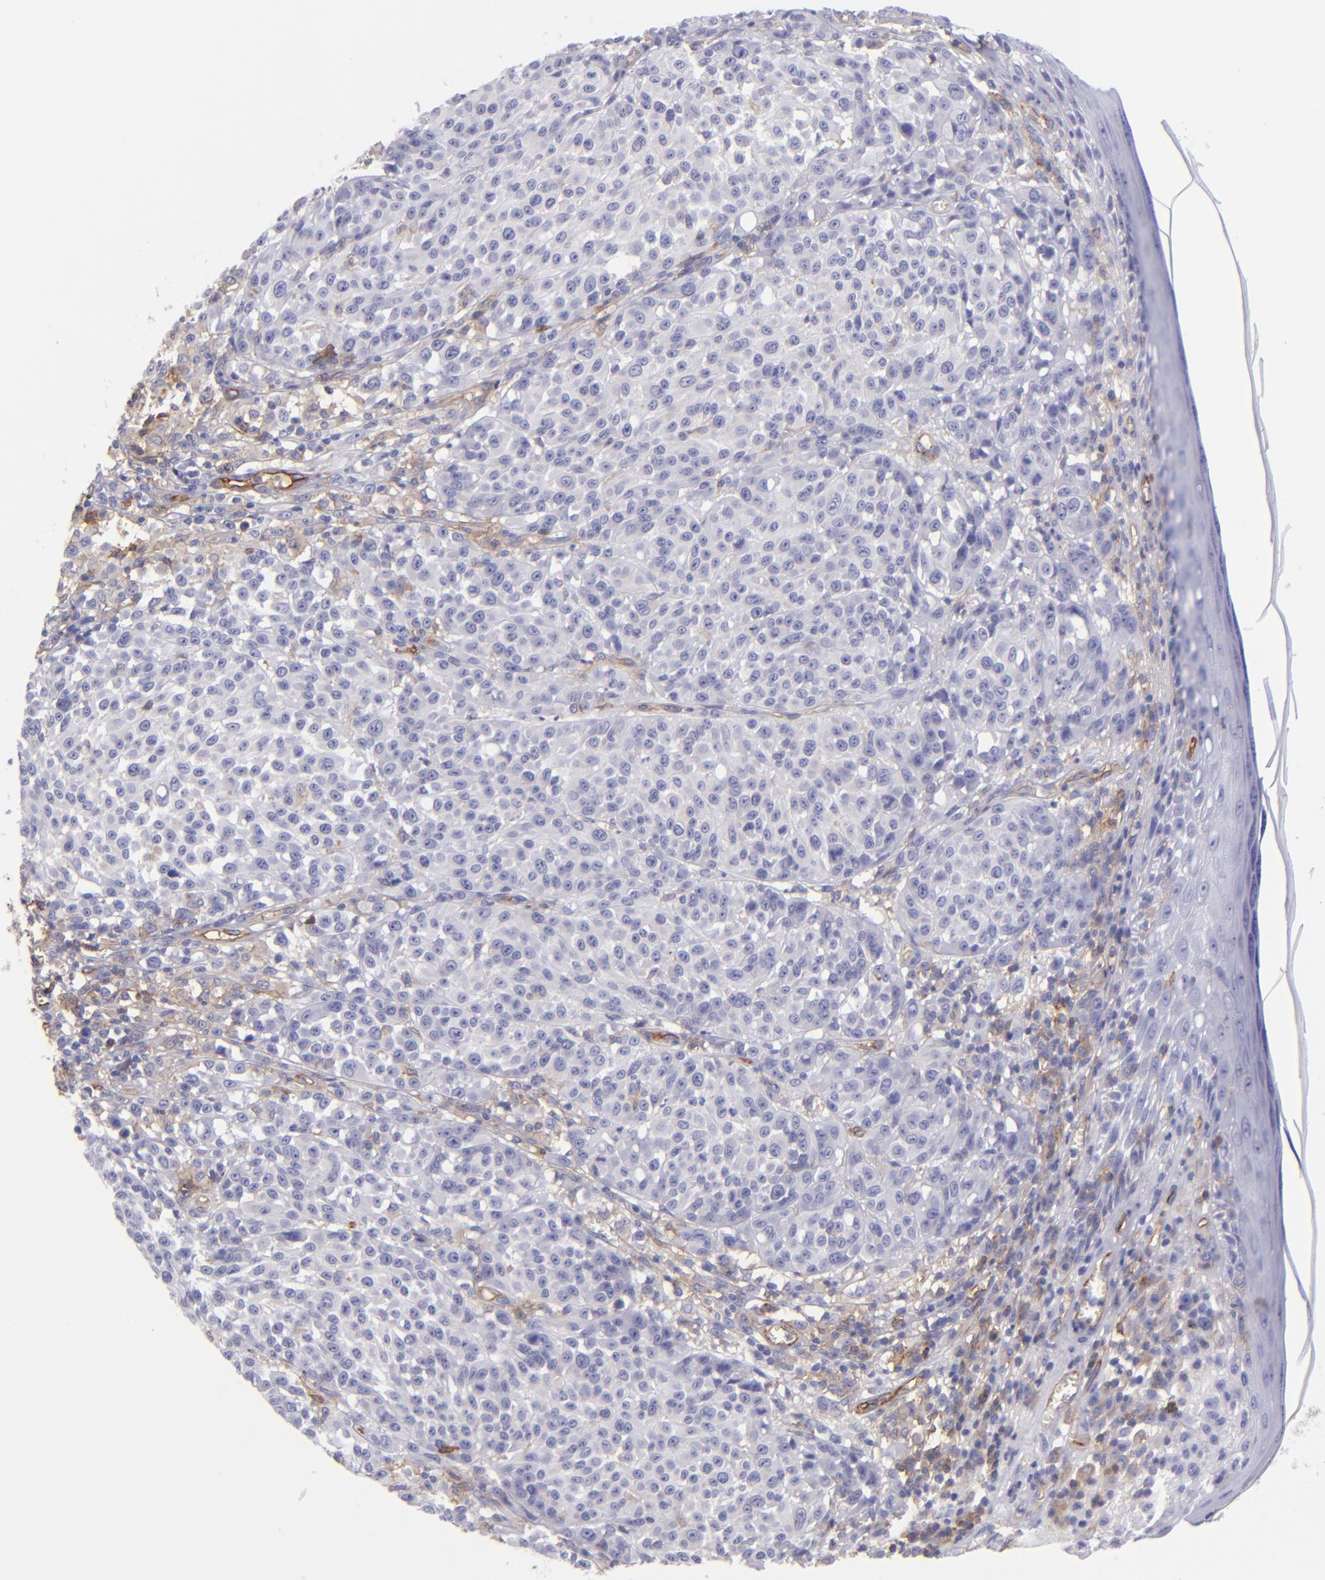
{"staining": {"intensity": "negative", "quantity": "none", "location": "none"}, "tissue": "melanoma", "cell_type": "Tumor cells", "image_type": "cancer", "snomed": [{"axis": "morphology", "description": "Malignant melanoma, NOS"}, {"axis": "topography", "description": "Skin"}], "caption": "This is an immunohistochemistry (IHC) photomicrograph of human melanoma. There is no staining in tumor cells.", "gene": "ENTPD1", "patient": {"sex": "female", "age": 49}}